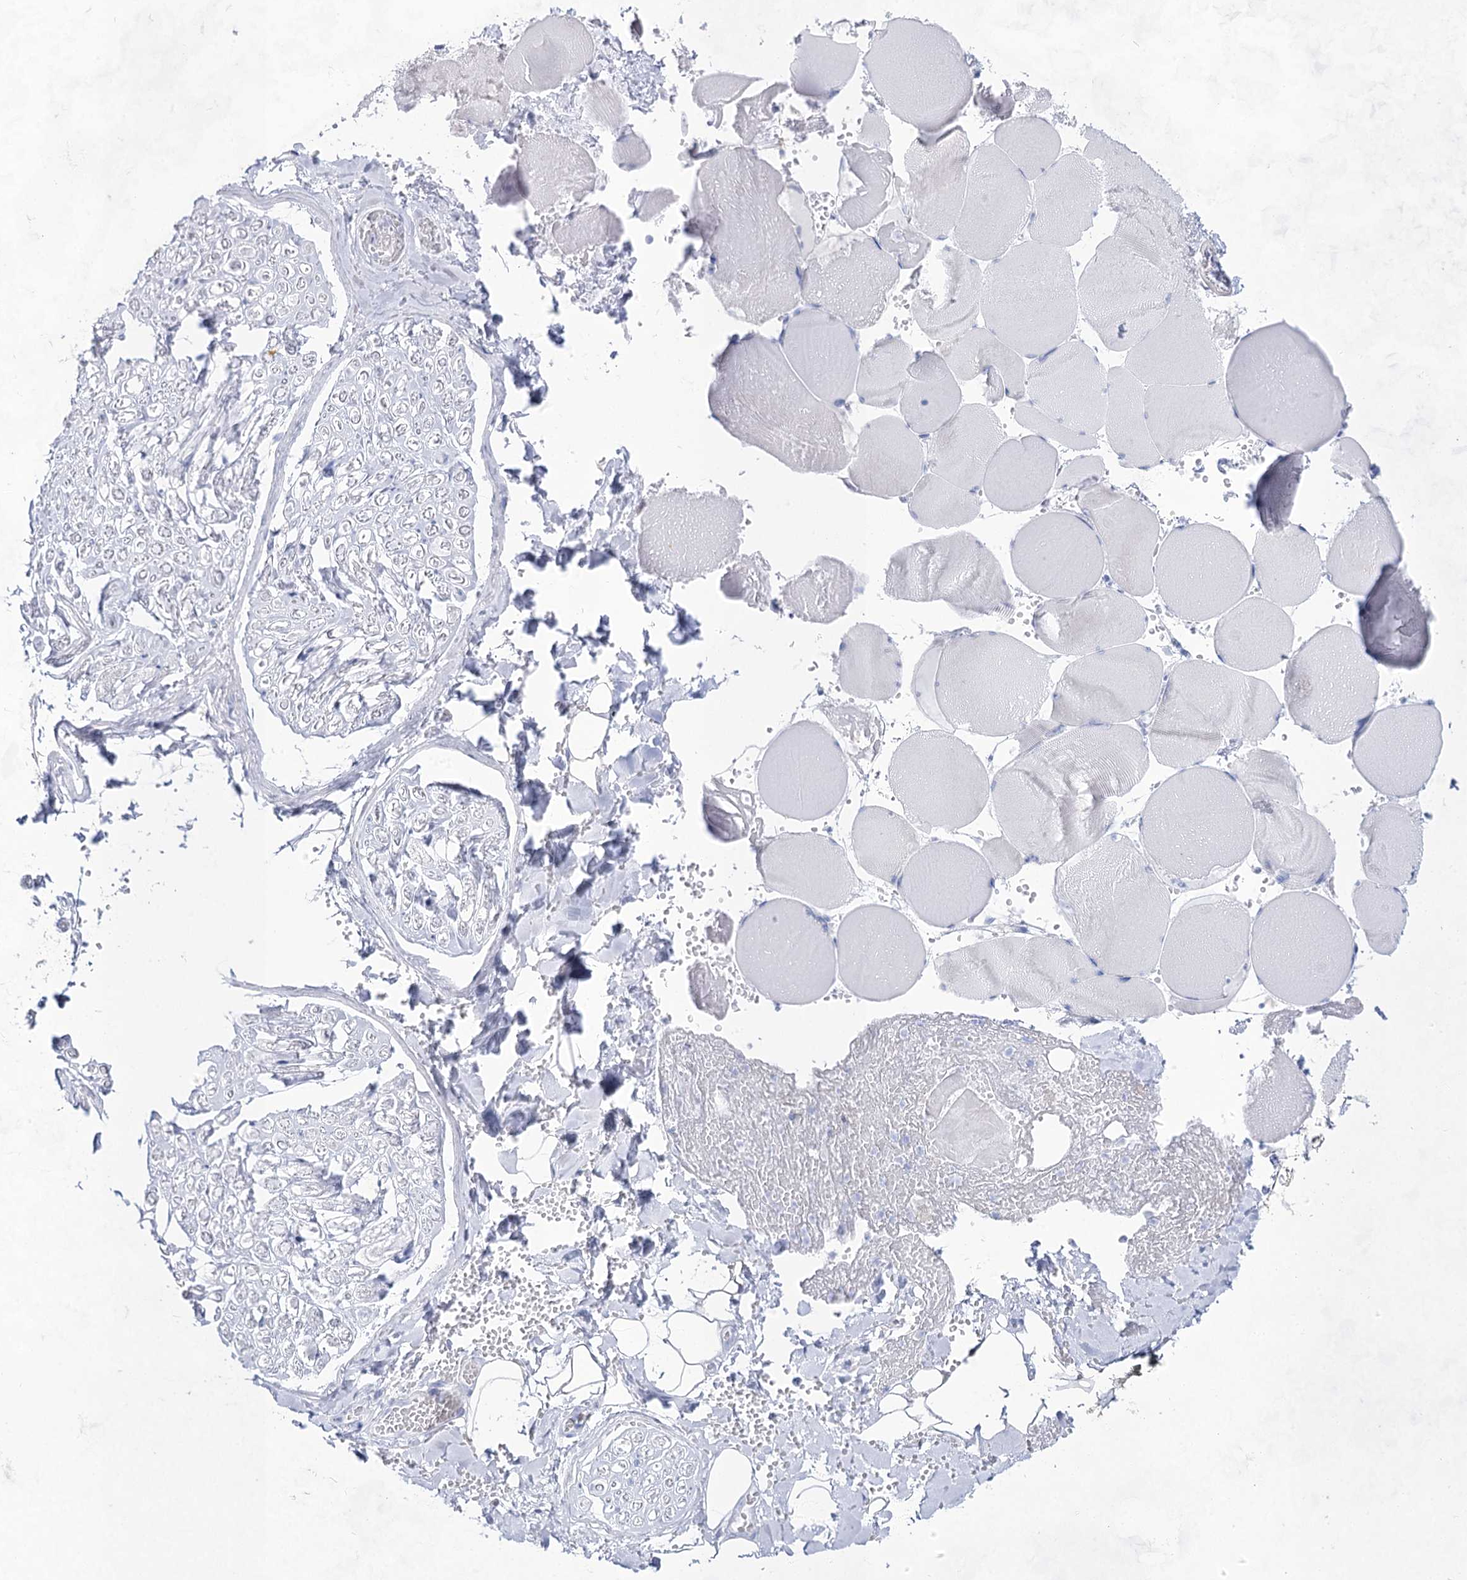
{"staining": {"intensity": "negative", "quantity": "none", "location": "none"}, "tissue": "adipose tissue", "cell_type": "Adipocytes", "image_type": "normal", "snomed": [{"axis": "morphology", "description": "Normal tissue, NOS"}, {"axis": "topography", "description": "Skeletal muscle"}, {"axis": "topography", "description": "Peripheral nerve tissue"}], "caption": "Unremarkable adipose tissue was stained to show a protein in brown. There is no significant staining in adipocytes.", "gene": "ACRV1", "patient": {"sex": "female", "age": 55}}